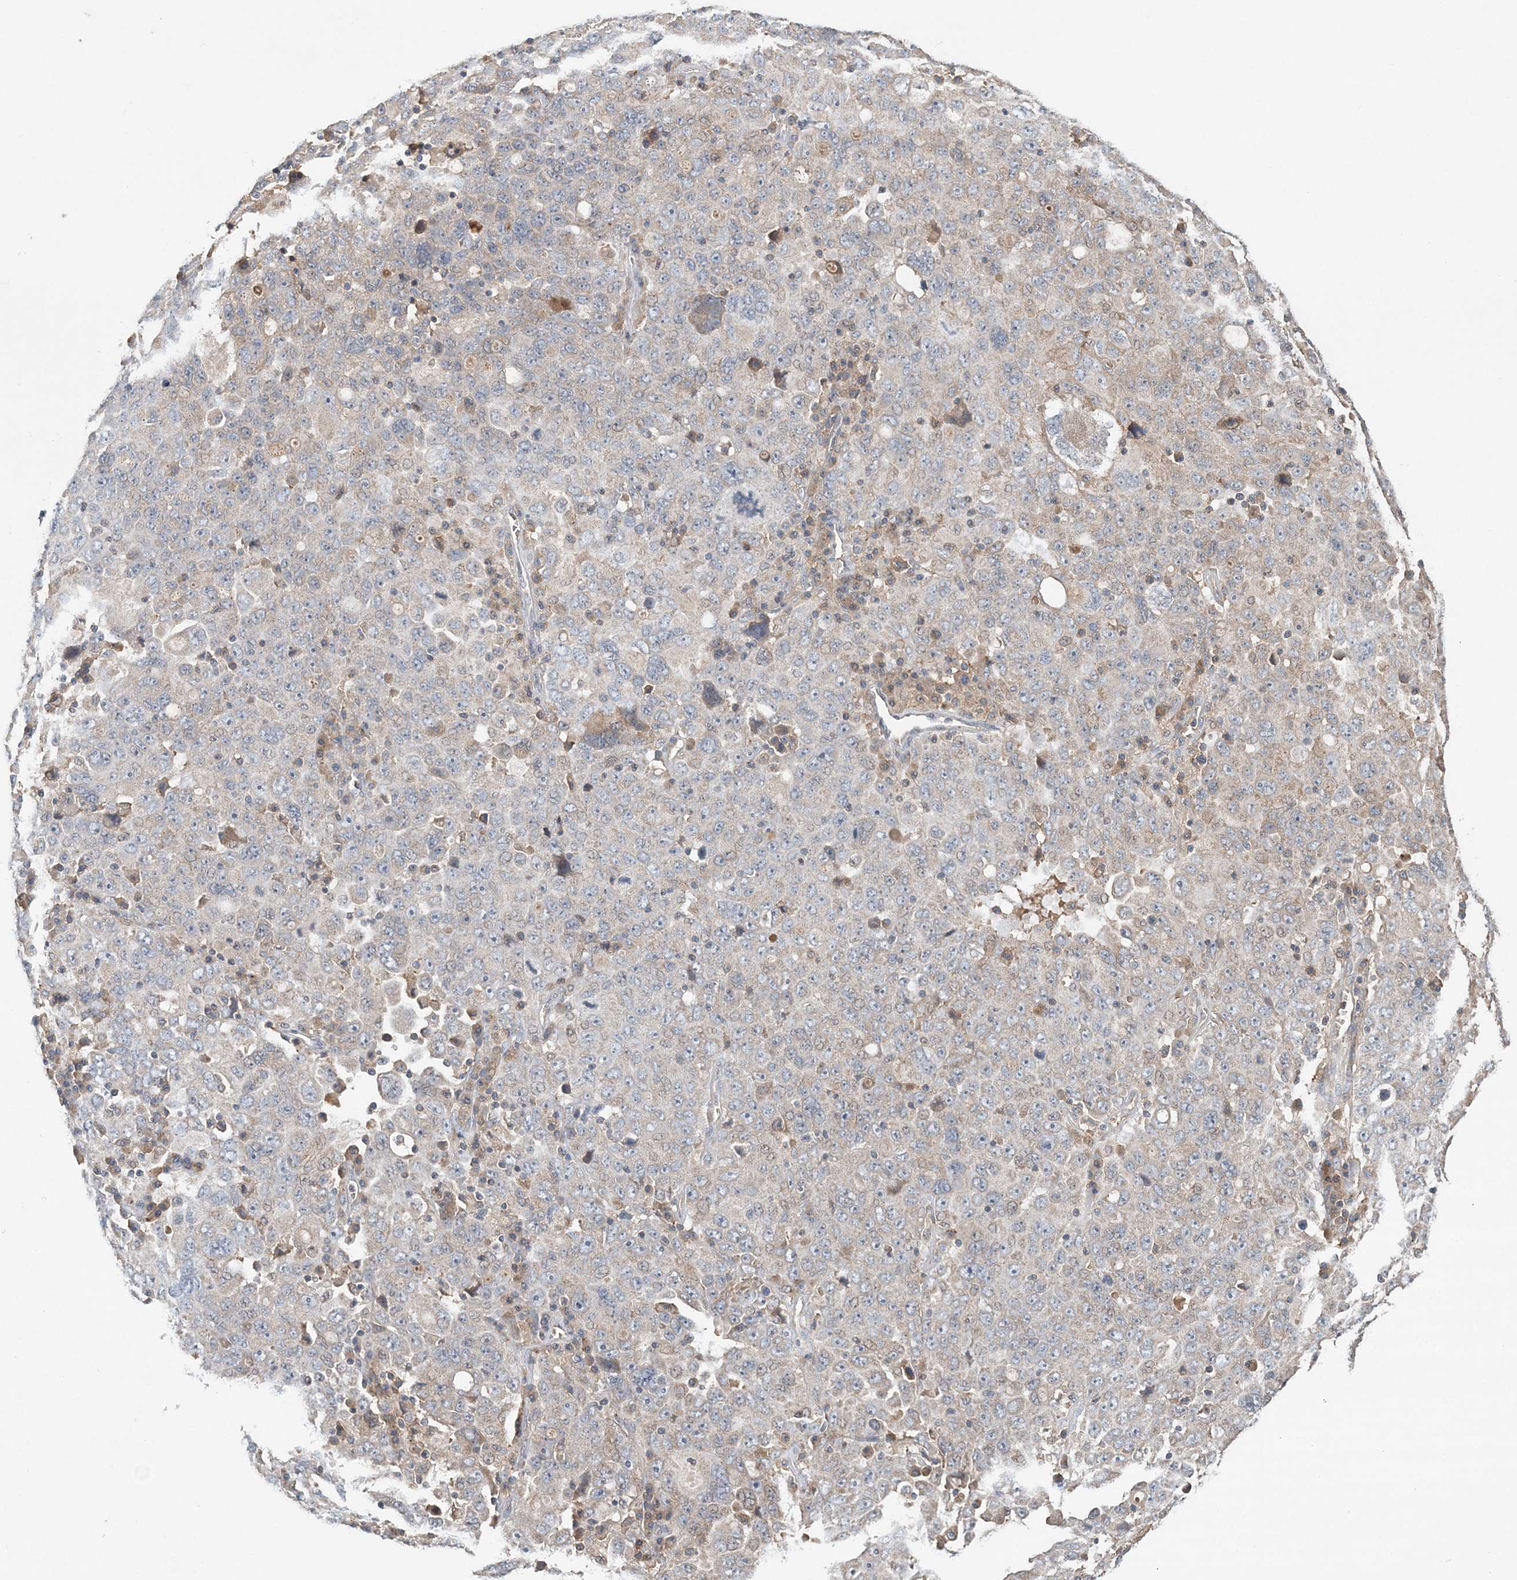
{"staining": {"intensity": "negative", "quantity": "none", "location": "none"}, "tissue": "ovarian cancer", "cell_type": "Tumor cells", "image_type": "cancer", "snomed": [{"axis": "morphology", "description": "Carcinoma, endometroid"}, {"axis": "topography", "description": "Ovary"}], "caption": "This image is of ovarian cancer stained with immunohistochemistry (IHC) to label a protein in brown with the nuclei are counter-stained blue. There is no positivity in tumor cells.", "gene": "SYCP3", "patient": {"sex": "female", "age": 62}}